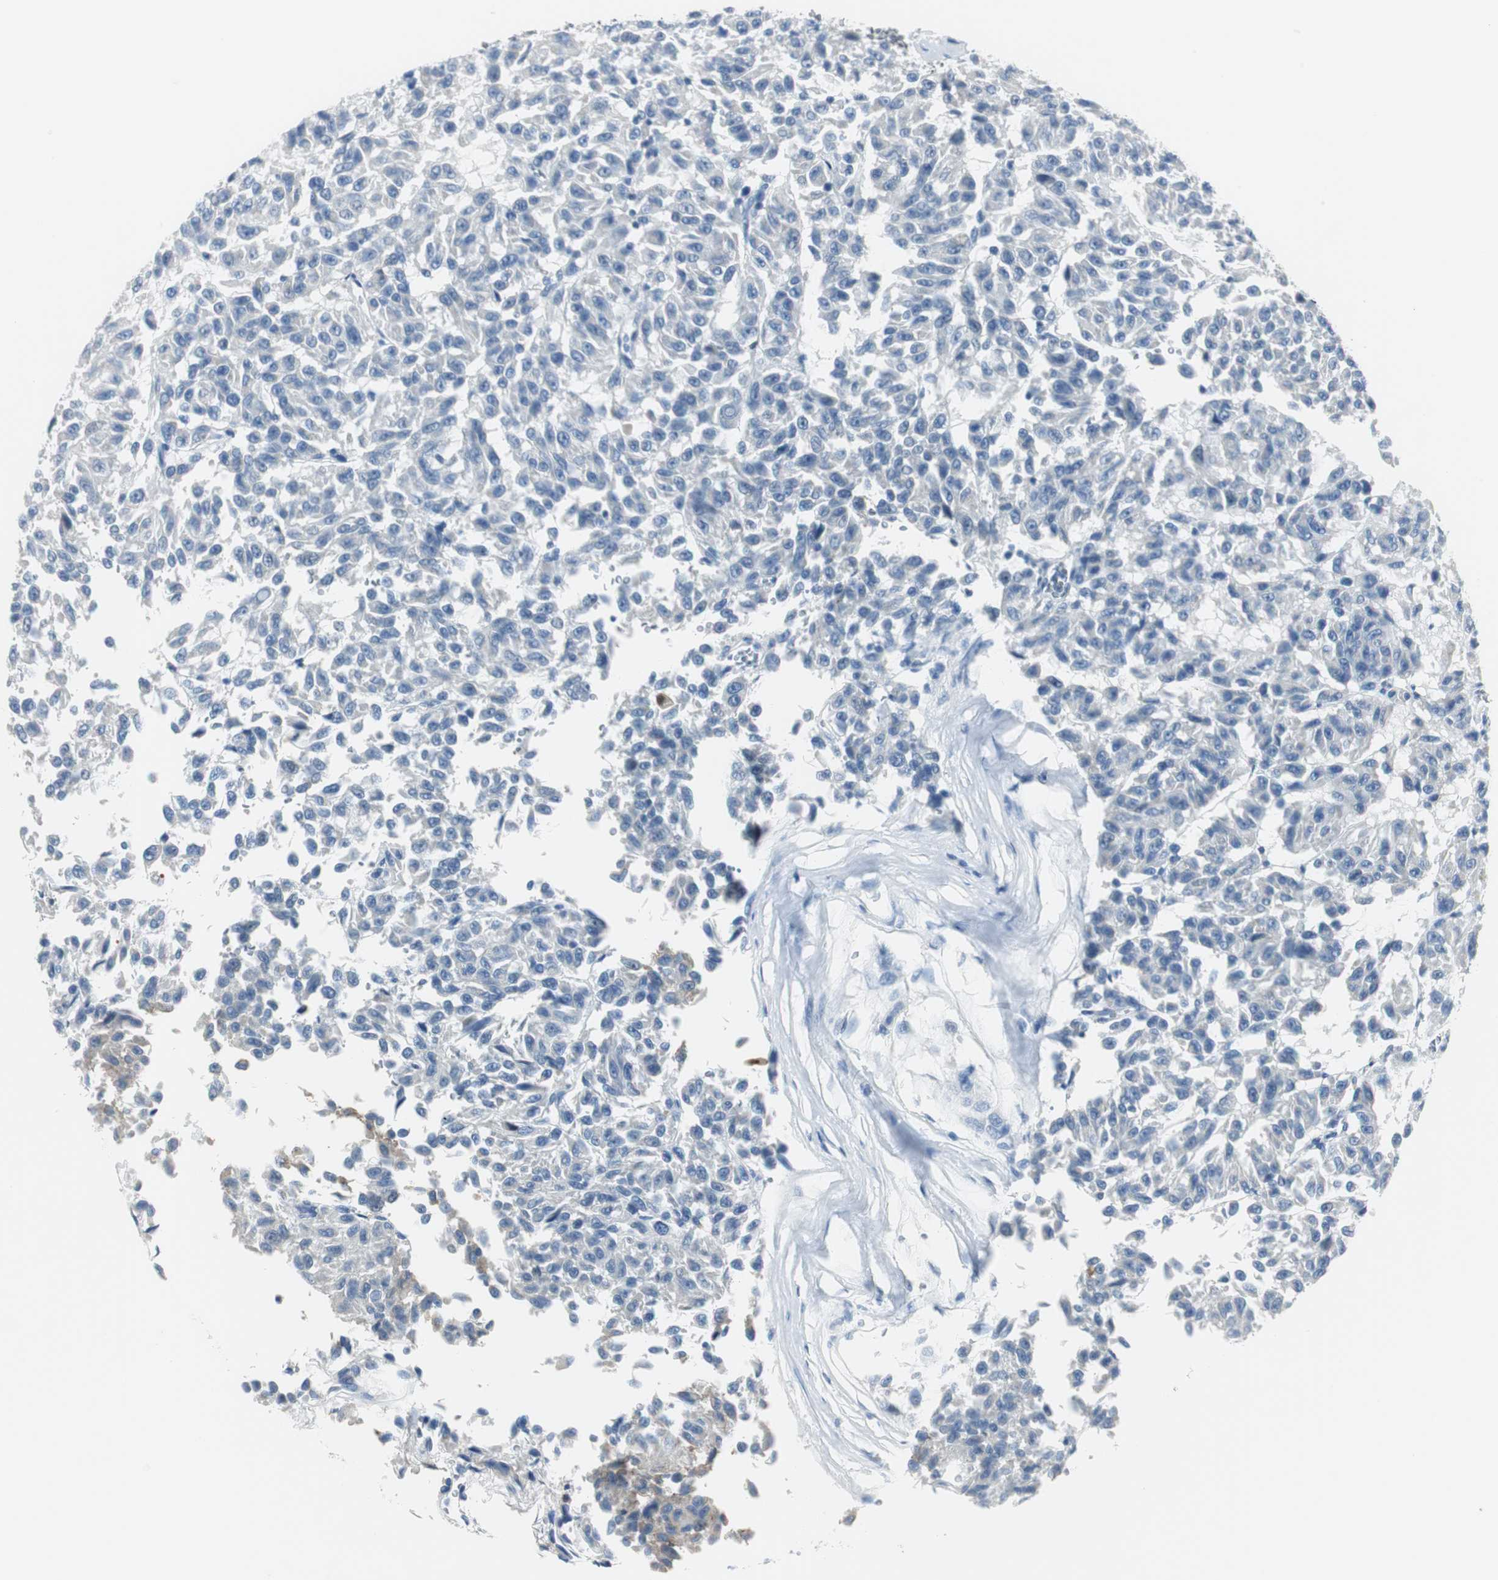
{"staining": {"intensity": "negative", "quantity": "none", "location": "none"}, "tissue": "melanoma", "cell_type": "Tumor cells", "image_type": "cancer", "snomed": [{"axis": "morphology", "description": "Malignant melanoma, Metastatic site"}, {"axis": "topography", "description": "Lung"}], "caption": "IHC of melanoma shows no expression in tumor cells.", "gene": "FBP1", "patient": {"sex": "male", "age": 64}}